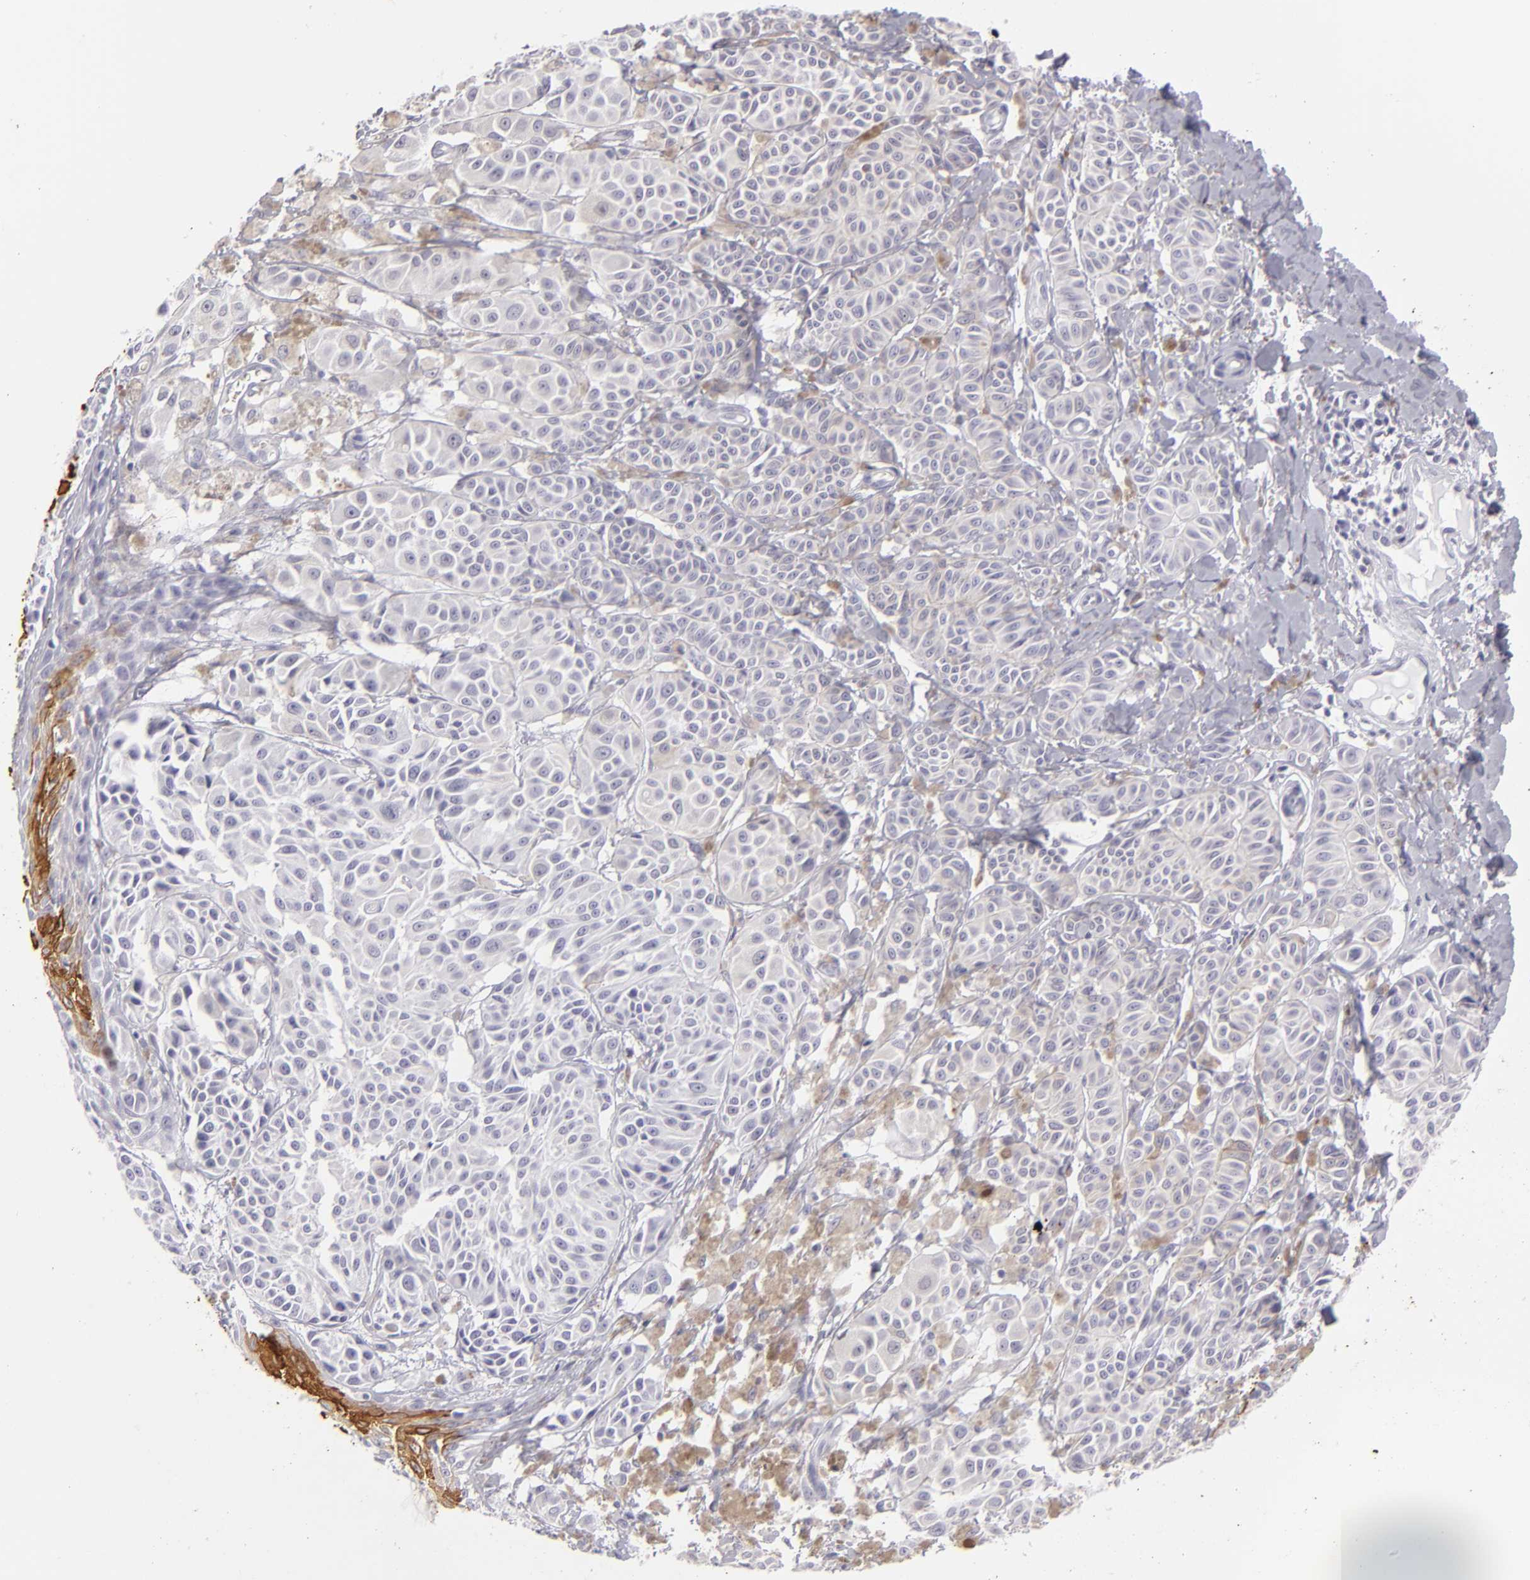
{"staining": {"intensity": "negative", "quantity": "none", "location": "none"}, "tissue": "melanoma", "cell_type": "Tumor cells", "image_type": "cancer", "snomed": [{"axis": "morphology", "description": "Malignant melanoma, NOS"}, {"axis": "topography", "description": "Skin"}], "caption": "High magnification brightfield microscopy of melanoma stained with DAB (brown) and counterstained with hematoxylin (blue): tumor cells show no significant staining. Brightfield microscopy of IHC stained with DAB (3,3'-diaminobenzidine) (brown) and hematoxylin (blue), captured at high magnification.", "gene": "KRT1", "patient": {"sex": "male", "age": 76}}